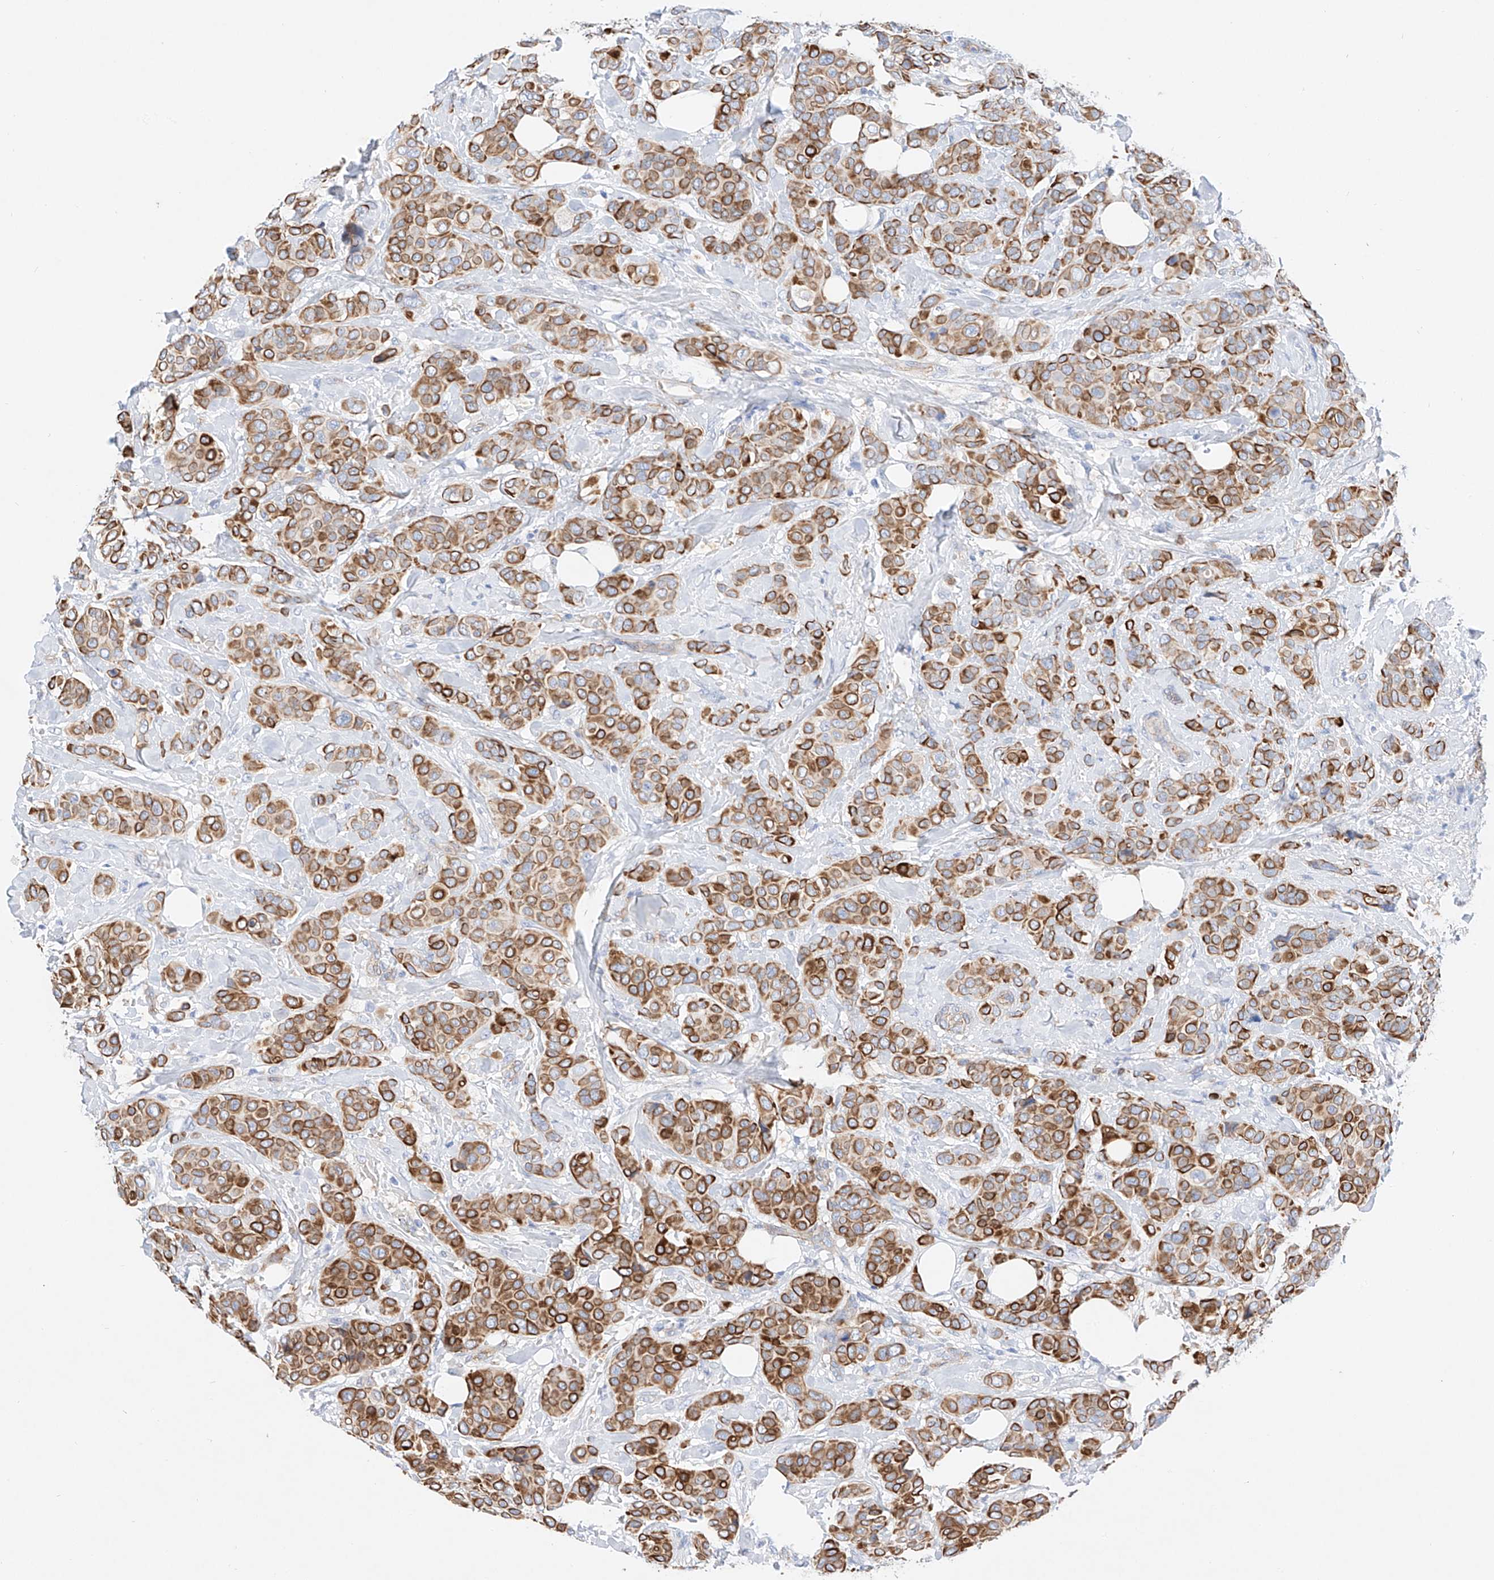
{"staining": {"intensity": "moderate", "quantity": ">75%", "location": "cytoplasmic/membranous"}, "tissue": "breast cancer", "cell_type": "Tumor cells", "image_type": "cancer", "snomed": [{"axis": "morphology", "description": "Lobular carcinoma"}, {"axis": "topography", "description": "Breast"}], "caption": "Human breast lobular carcinoma stained with a brown dye exhibits moderate cytoplasmic/membranous positive positivity in approximately >75% of tumor cells.", "gene": "SBSPON", "patient": {"sex": "female", "age": 51}}